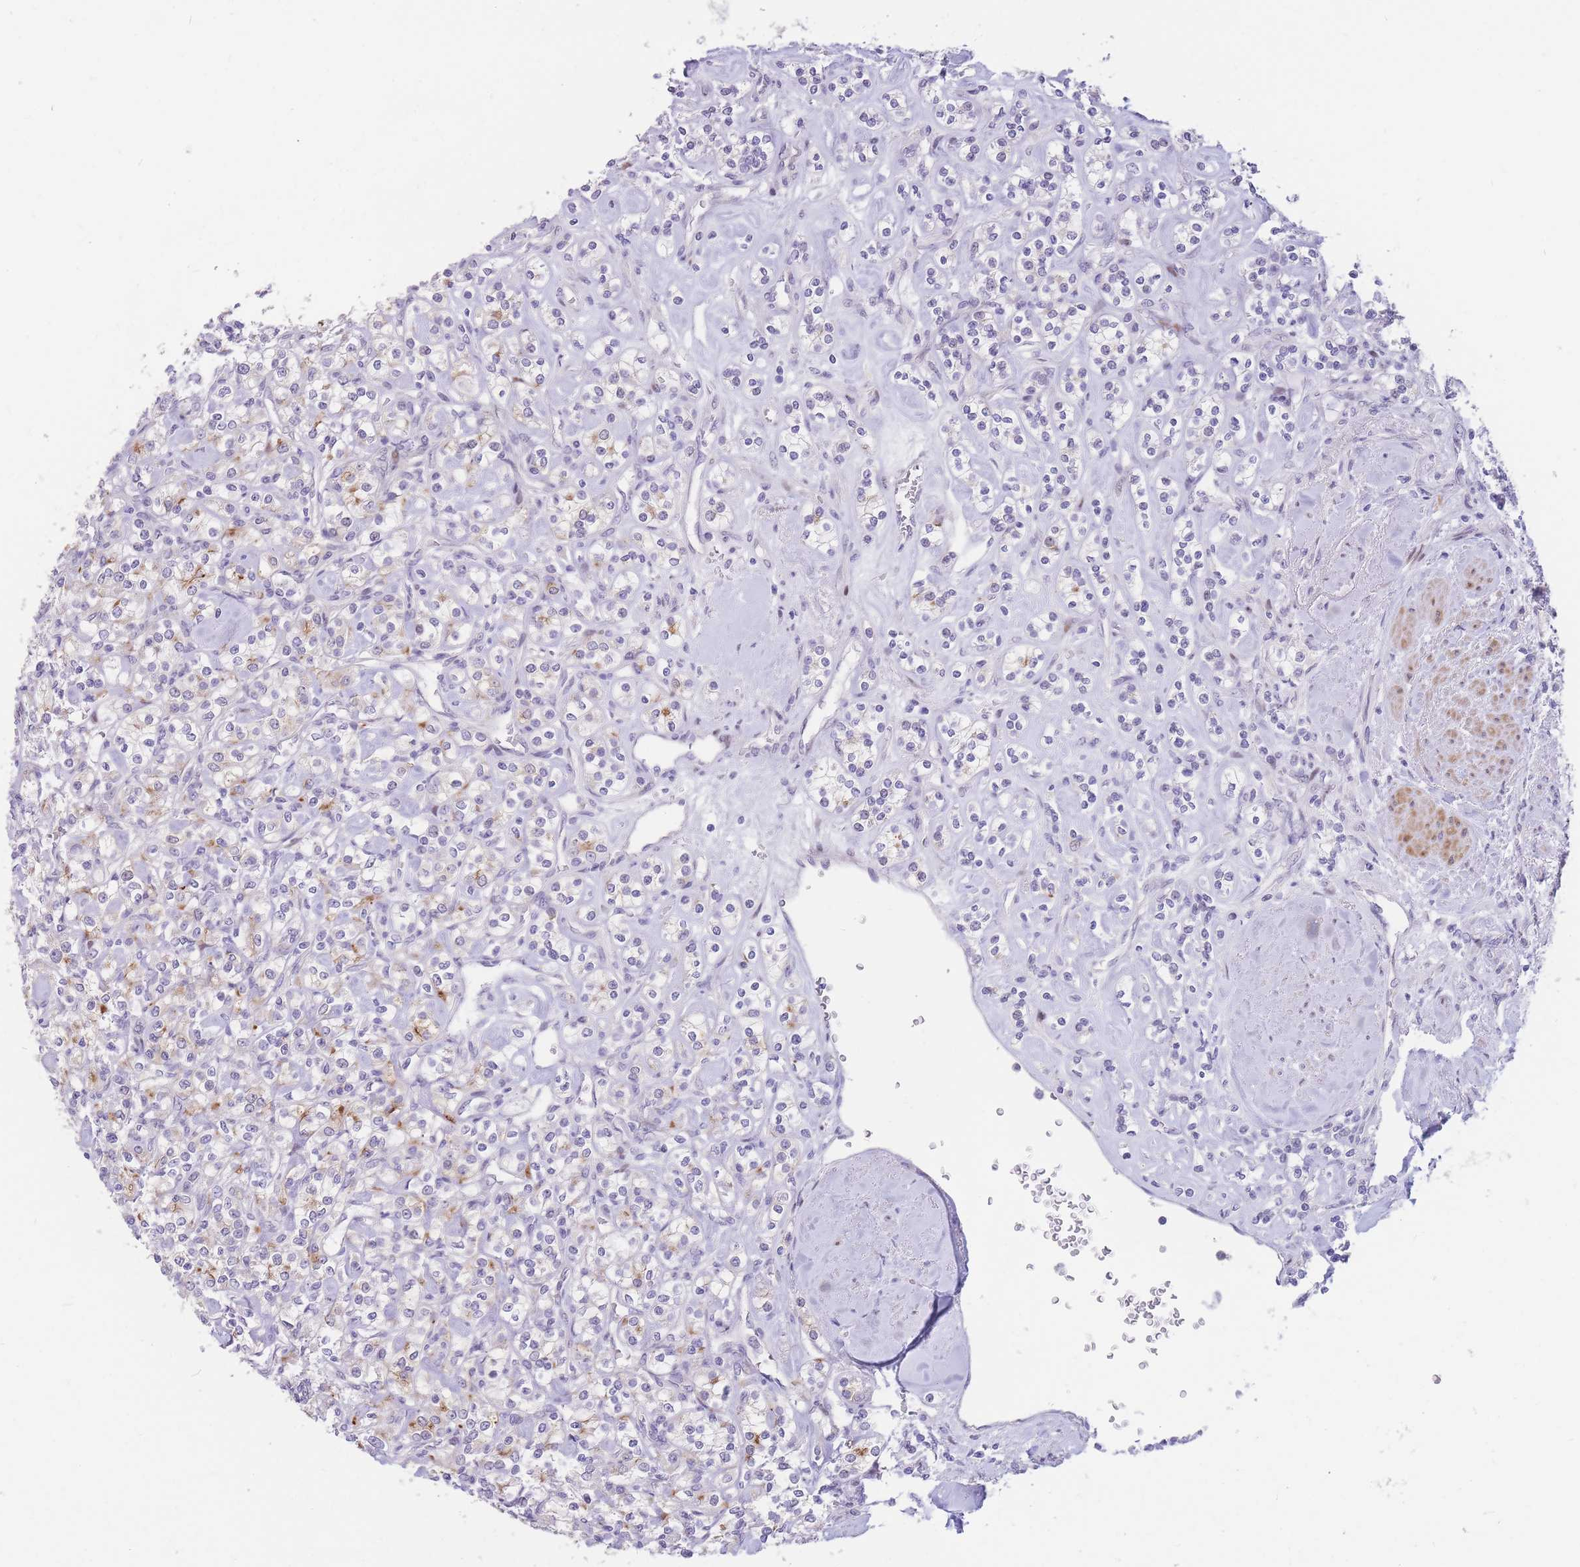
{"staining": {"intensity": "negative", "quantity": "none", "location": "none"}, "tissue": "renal cancer", "cell_type": "Tumor cells", "image_type": "cancer", "snomed": [{"axis": "morphology", "description": "Adenocarcinoma, NOS"}, {"axis": "topography", "description": "Kidney"}], "caption": "Immunohistochemistry photomicrograph of renal cancer stained for a protein (brown), which shows no expression in tumor cells.", "gene": "SHCBP1", "patient": {"sex": "male", "age": 77}}